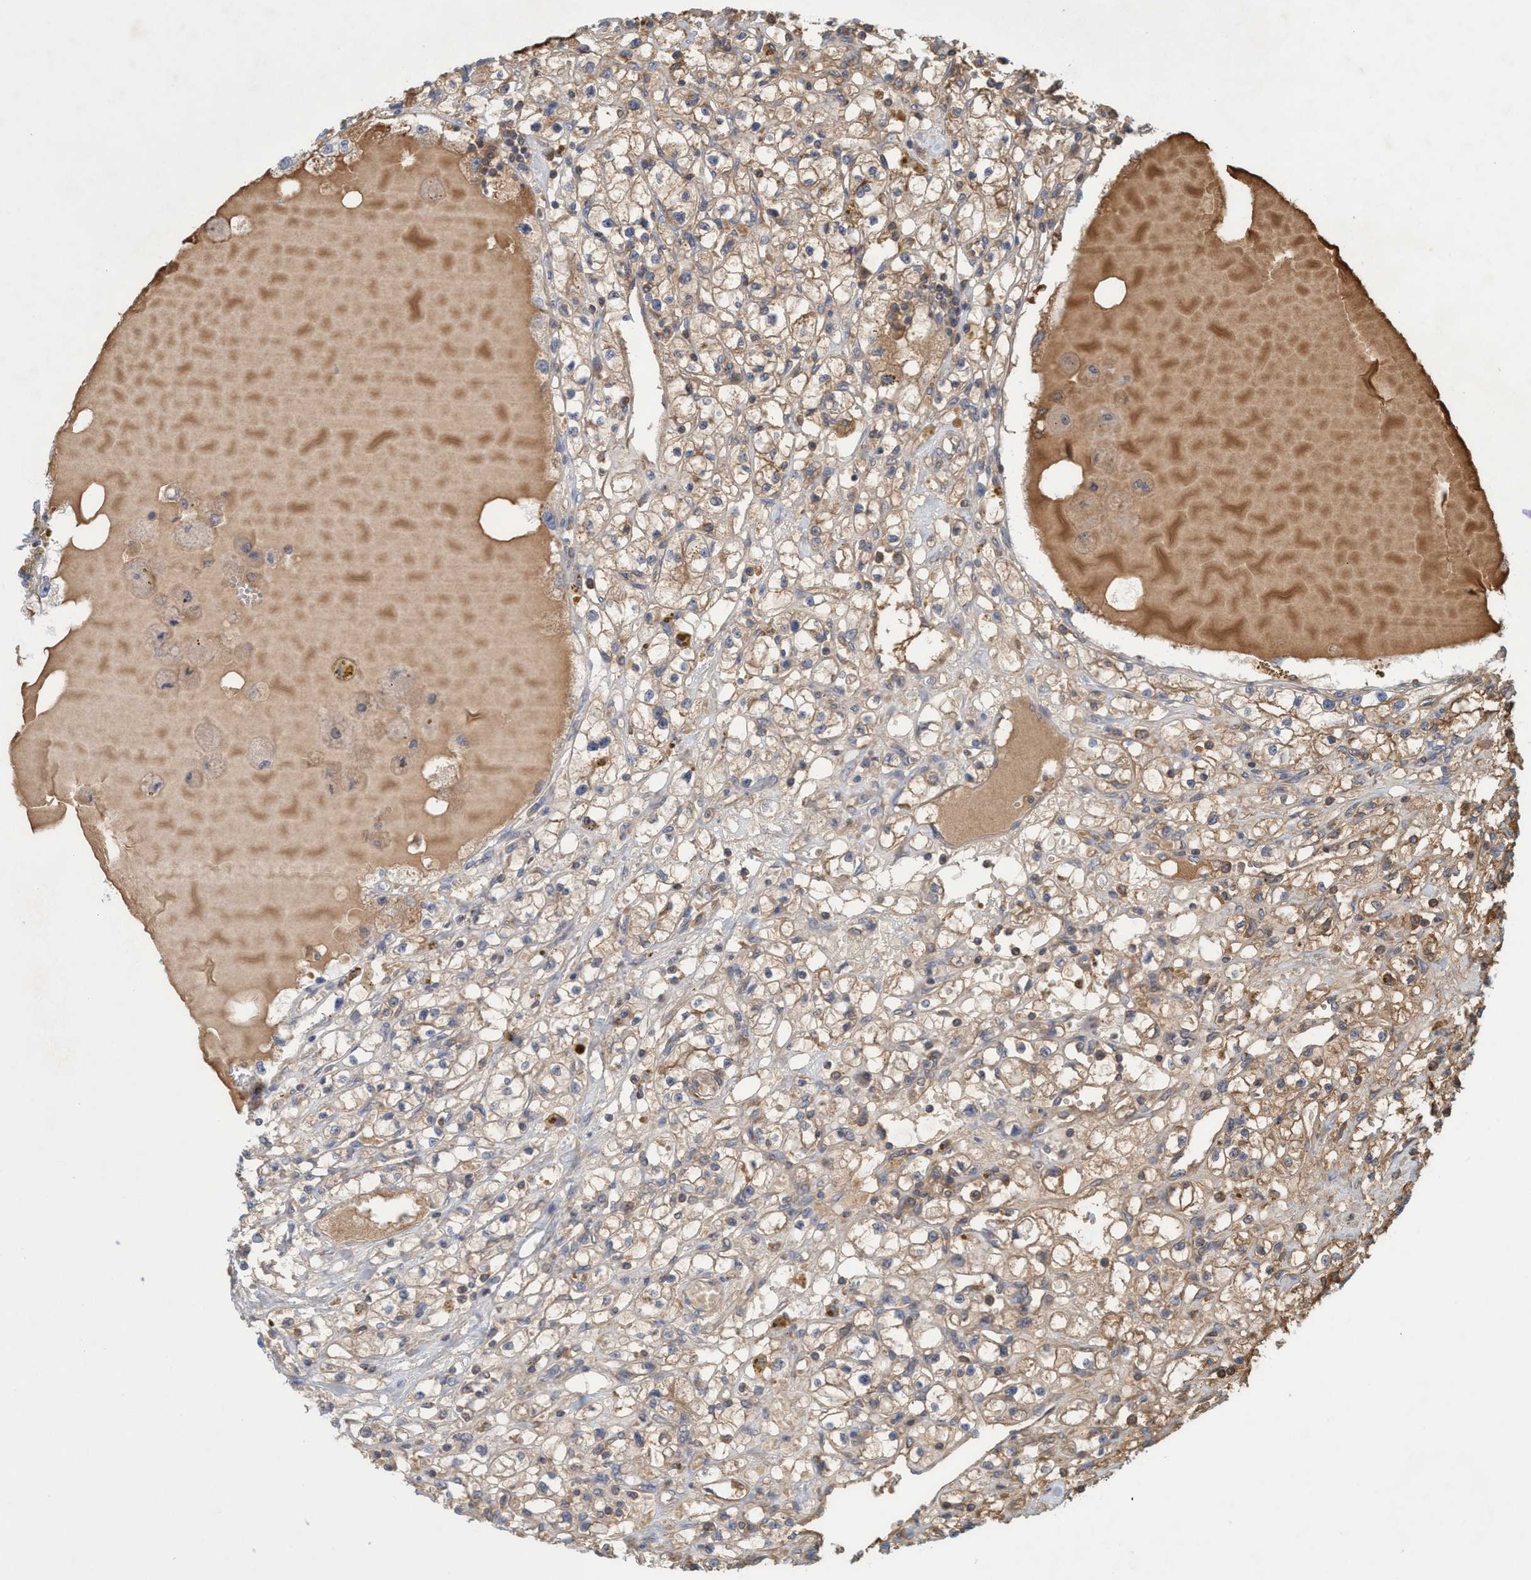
{"staining": {"intensity": "weak", "quantity": "<25%", "location": "cytoplasmic/membranous"}, "tissue": "renal cancer", "cell_type": "Tumor cells", "image_type": "cancer", "snomed": [{"axis": "morphology", "description": "Adenocarcinoma, NOS"}, {"axis": "topography", "description": "Kidney"}], "caption": "A photomicrograph of human renal cancer (adenocarcinoma) is negative for staining in tumor cells.", "gene": "SPECC1", "patient": {"sex": "male", "age": 56}}